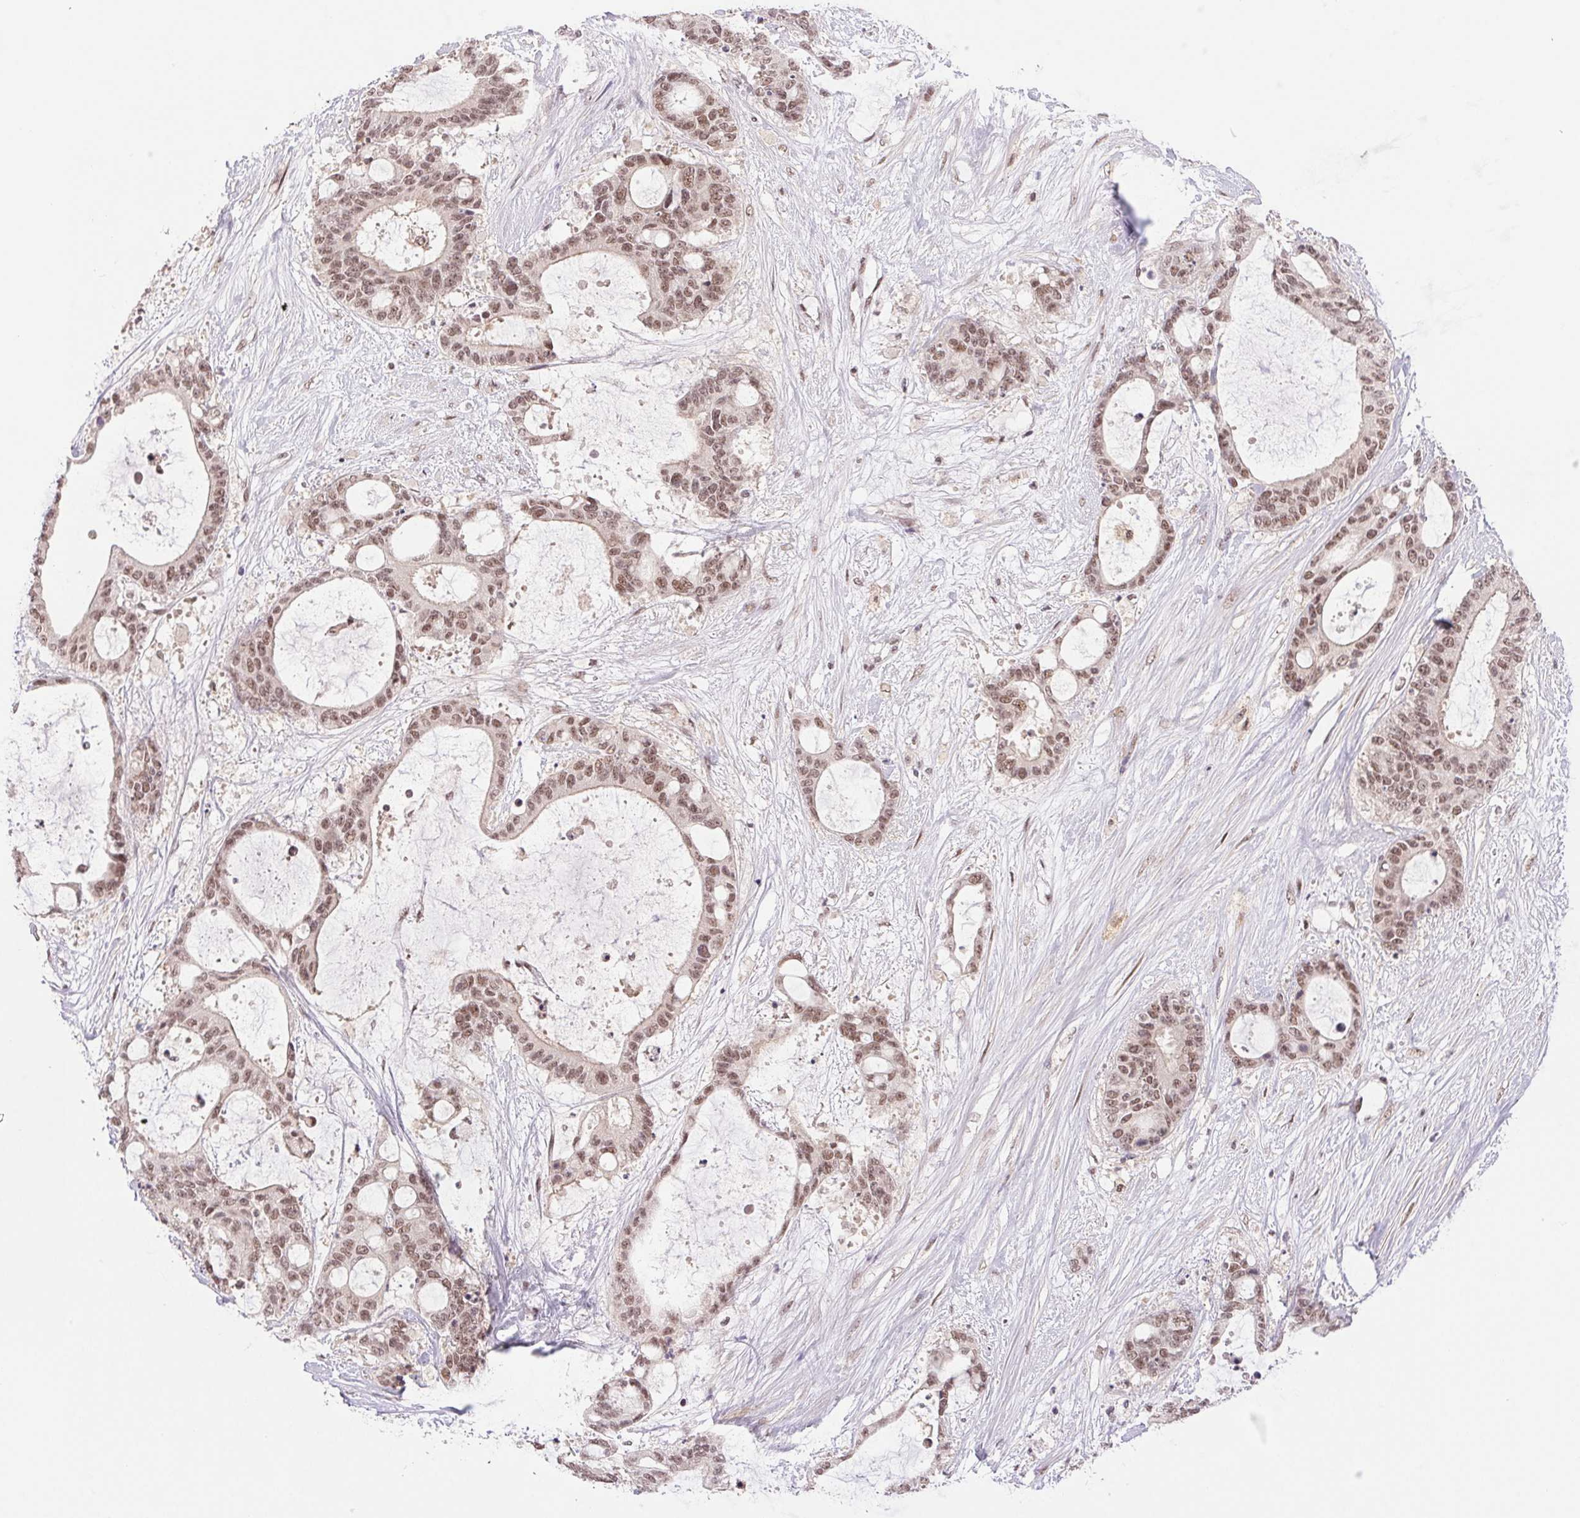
{"staining": {"intensity": "moderate", "quantity": ">75%", "location": "nuclear"}, "tissue": "liver cancer", "cell_type": "Tumor cells", "image_type": "cancer", "snomed": [{"axis": "morphology", "description": "Normal tissue, NOS"}, {"axis": "morphology", "description": "Cholangiocarcinoma"}, {"axis": "topography", "description": "Liver"}, {"axis": "topography", "description": "Peripheral nerve tissue"}], "caption": "An IHC histopathology image of neoplastic tissue is shown. Protein staining in brown labels moderate nuclear positivity in cholangiocarcinoma (liver) within tumor cells.", "gene": "PRPF18", "patient": {"sex": "female", "age": 73}}